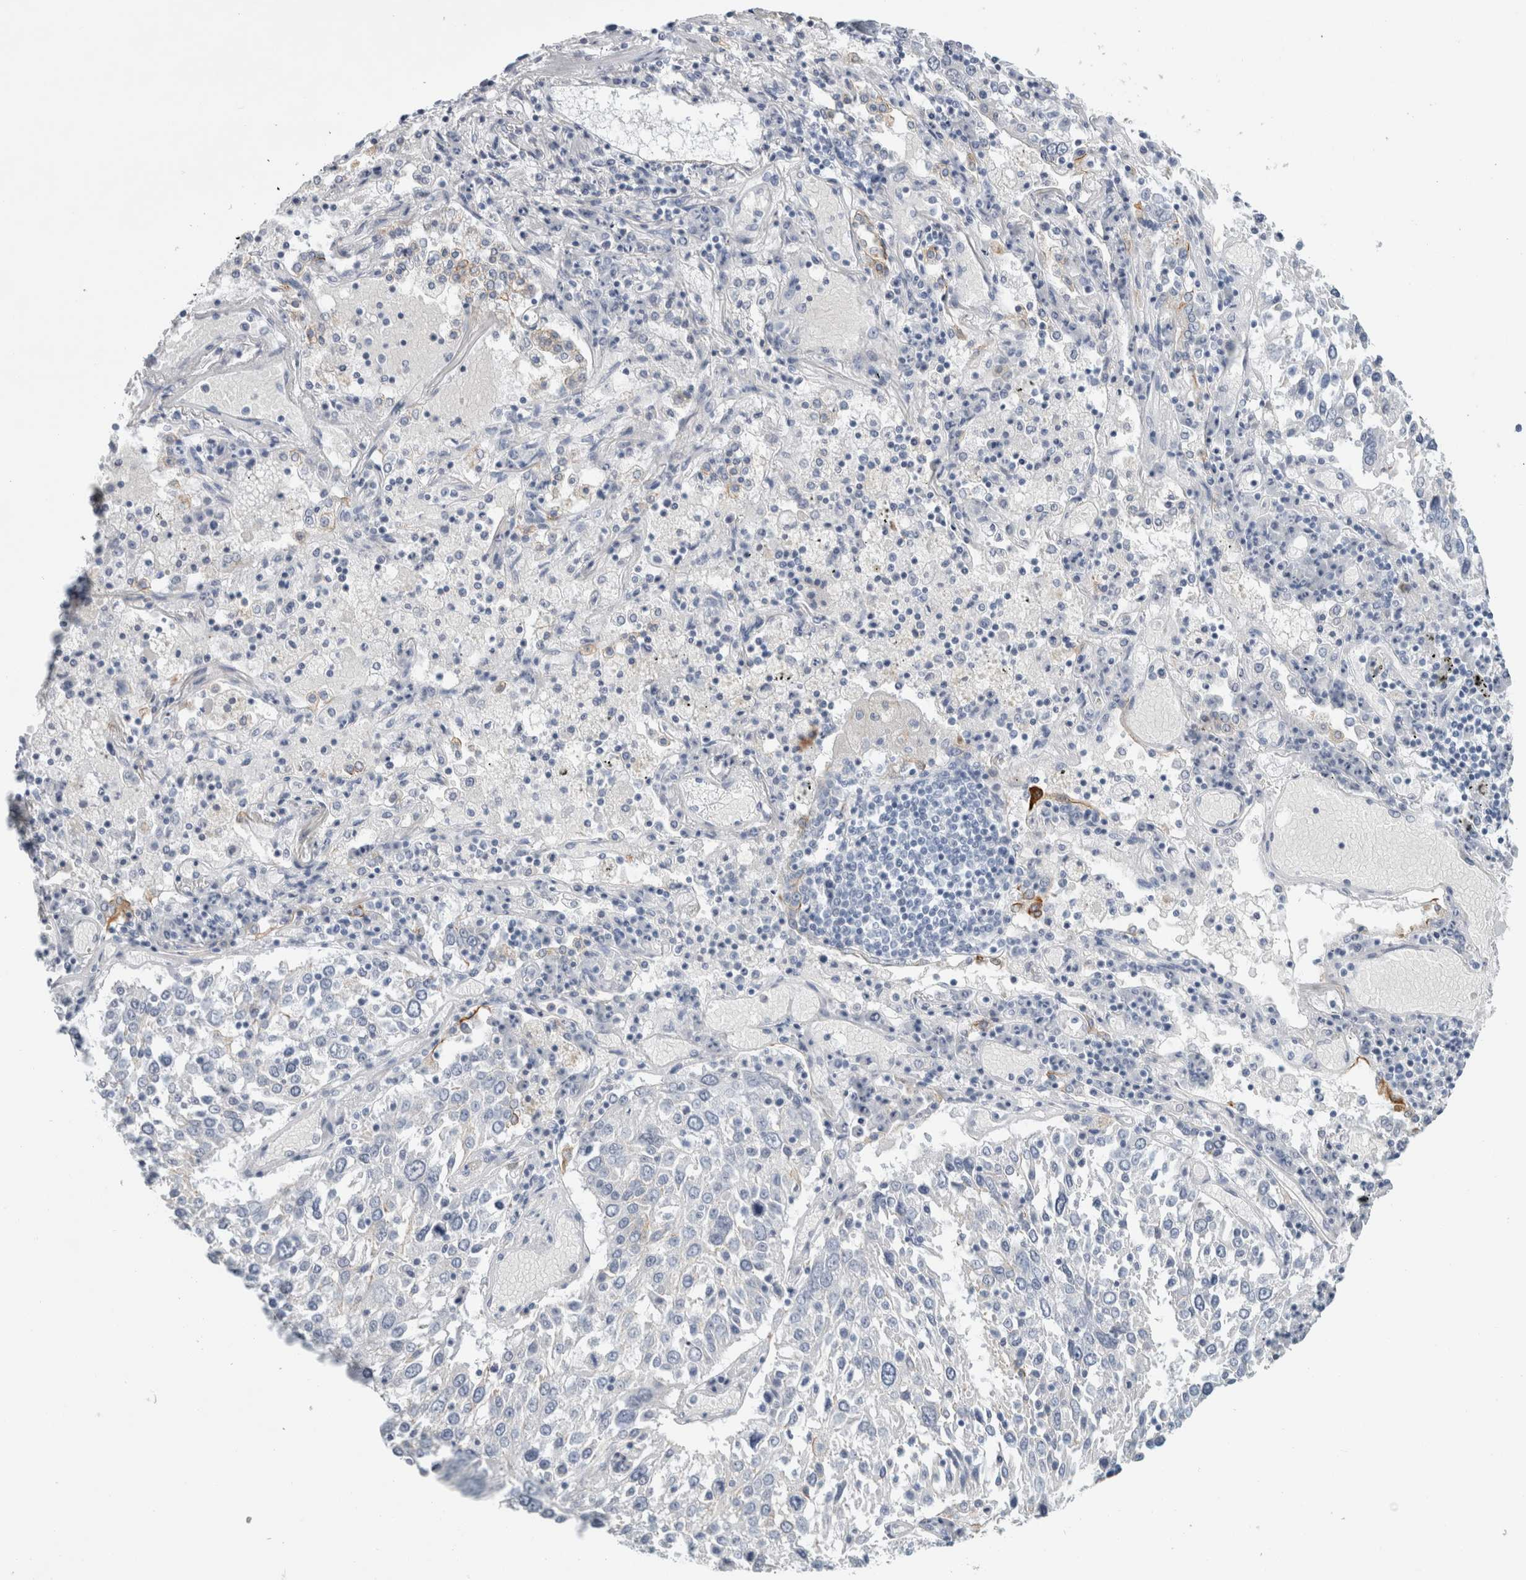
{"staining": {"intensity": "negative", "quantity": "none", "location": "none"}, "tissue": "lung cancer", "cell_type": "Tumor cells", "image_type": "cancer", "snomed": [{"axis": "morphology", "description": "Squamous cell carcinoma, NOS"}, {"axis": "topography", "description": "Lung"}], "caption": "This is an immunohistochemistry image of human lung squamous cell carcinoma. There is no expression in tumor cells.", "gene": "RPH3AL", "patient": {"sex": "male", "age": 65}}